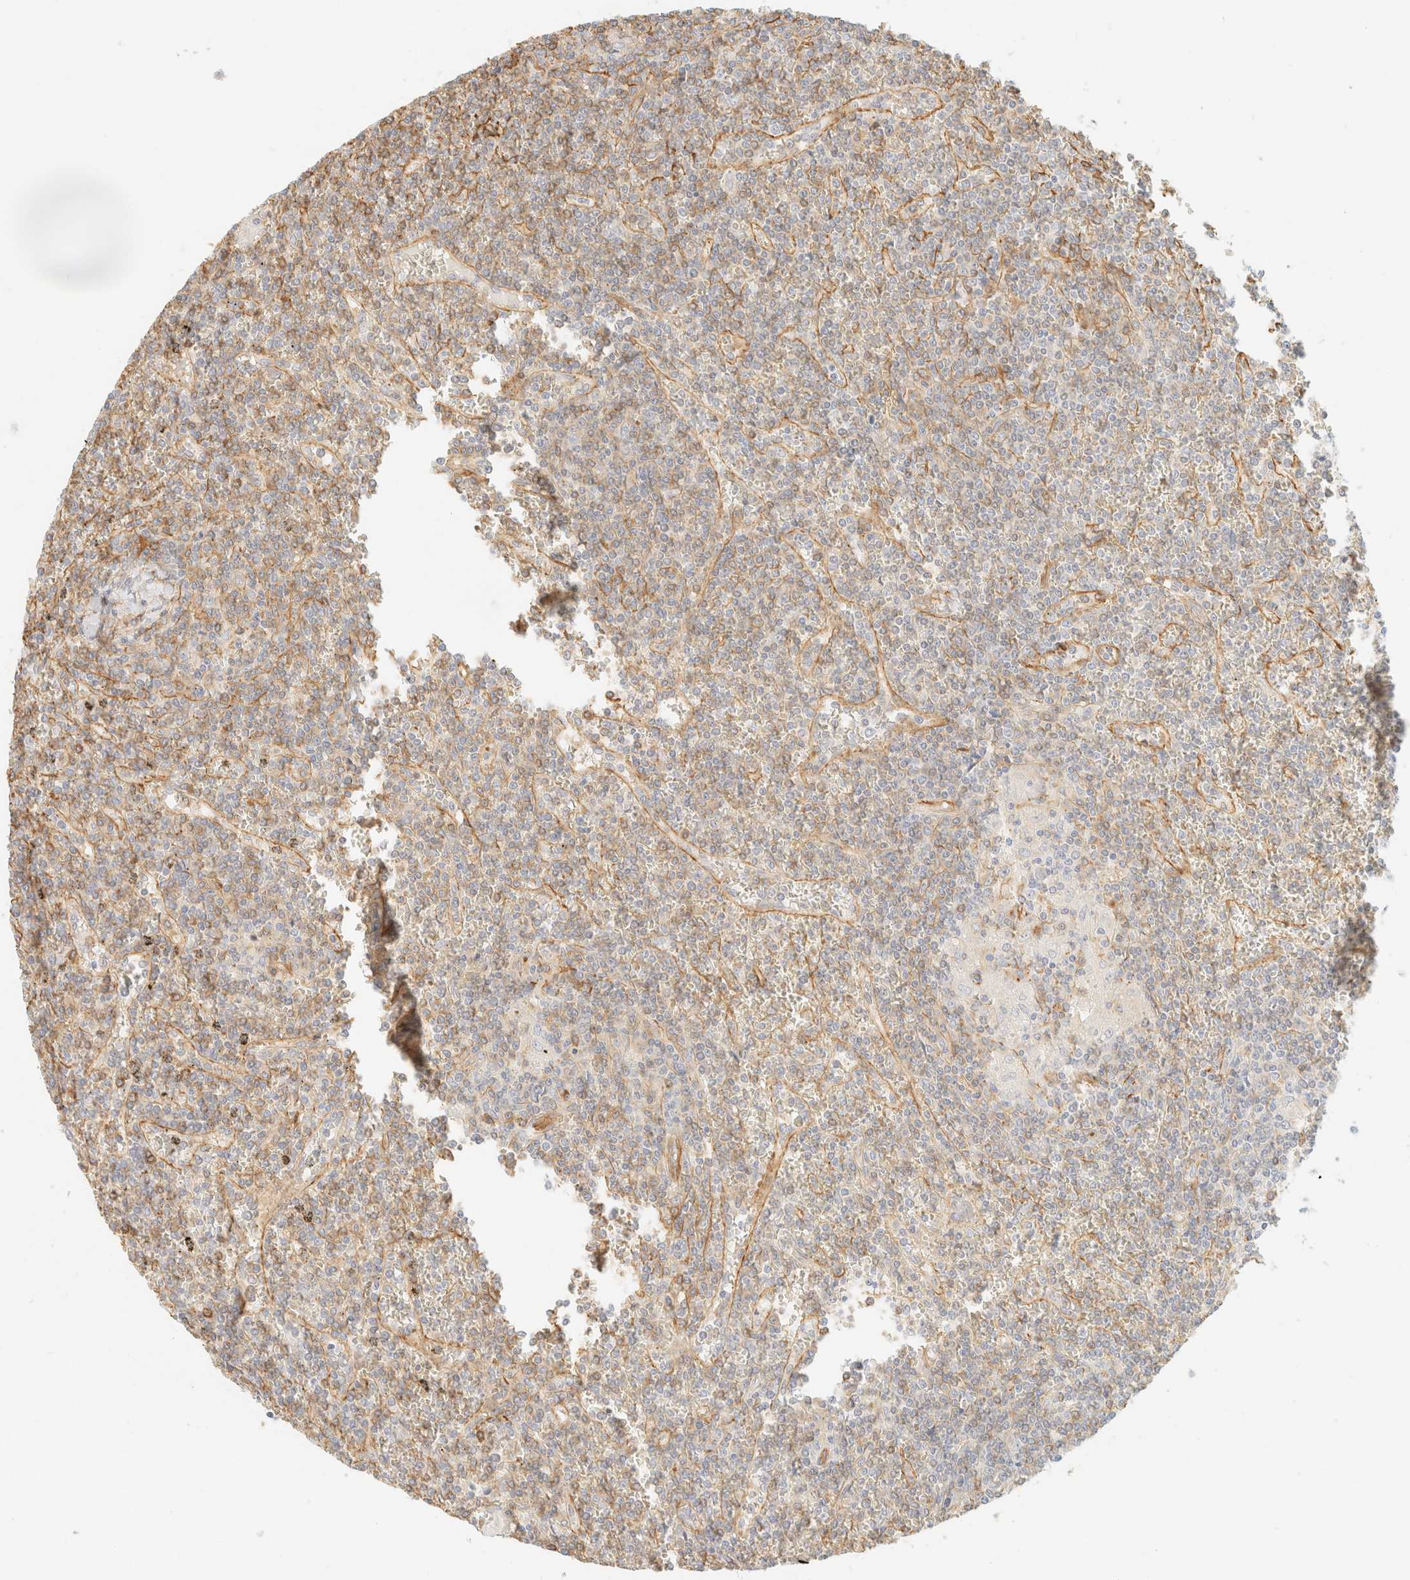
{"staining": {"intensity": "weak", "quantity": "25%-75%", "location": "cytoplasmic/membranous"}, "tissue": "lymphoma", "cell_type": "Tumor cells", "image_type": "cancer", "snomed": [{"axis": "morphology", "description": "Malignant lymphoma, non-Hodgkin's type, Low grade"}, {"axis": "topography", "description": "Spleen"}], "caption": "Malignant lymphoma, non-Hodgkin's type (low-grade) tissue displays weak cytoplasmic/membranous positivity in approximately 25%-75% of tumor cells The staining was performed using DAB to visualize the protein expression in brown, while the nuclei were stained in blue with hematoxylin (Magnification: 20x).", "gene": "OTOP2", "patient": {"sex": "female", "age": 19}}